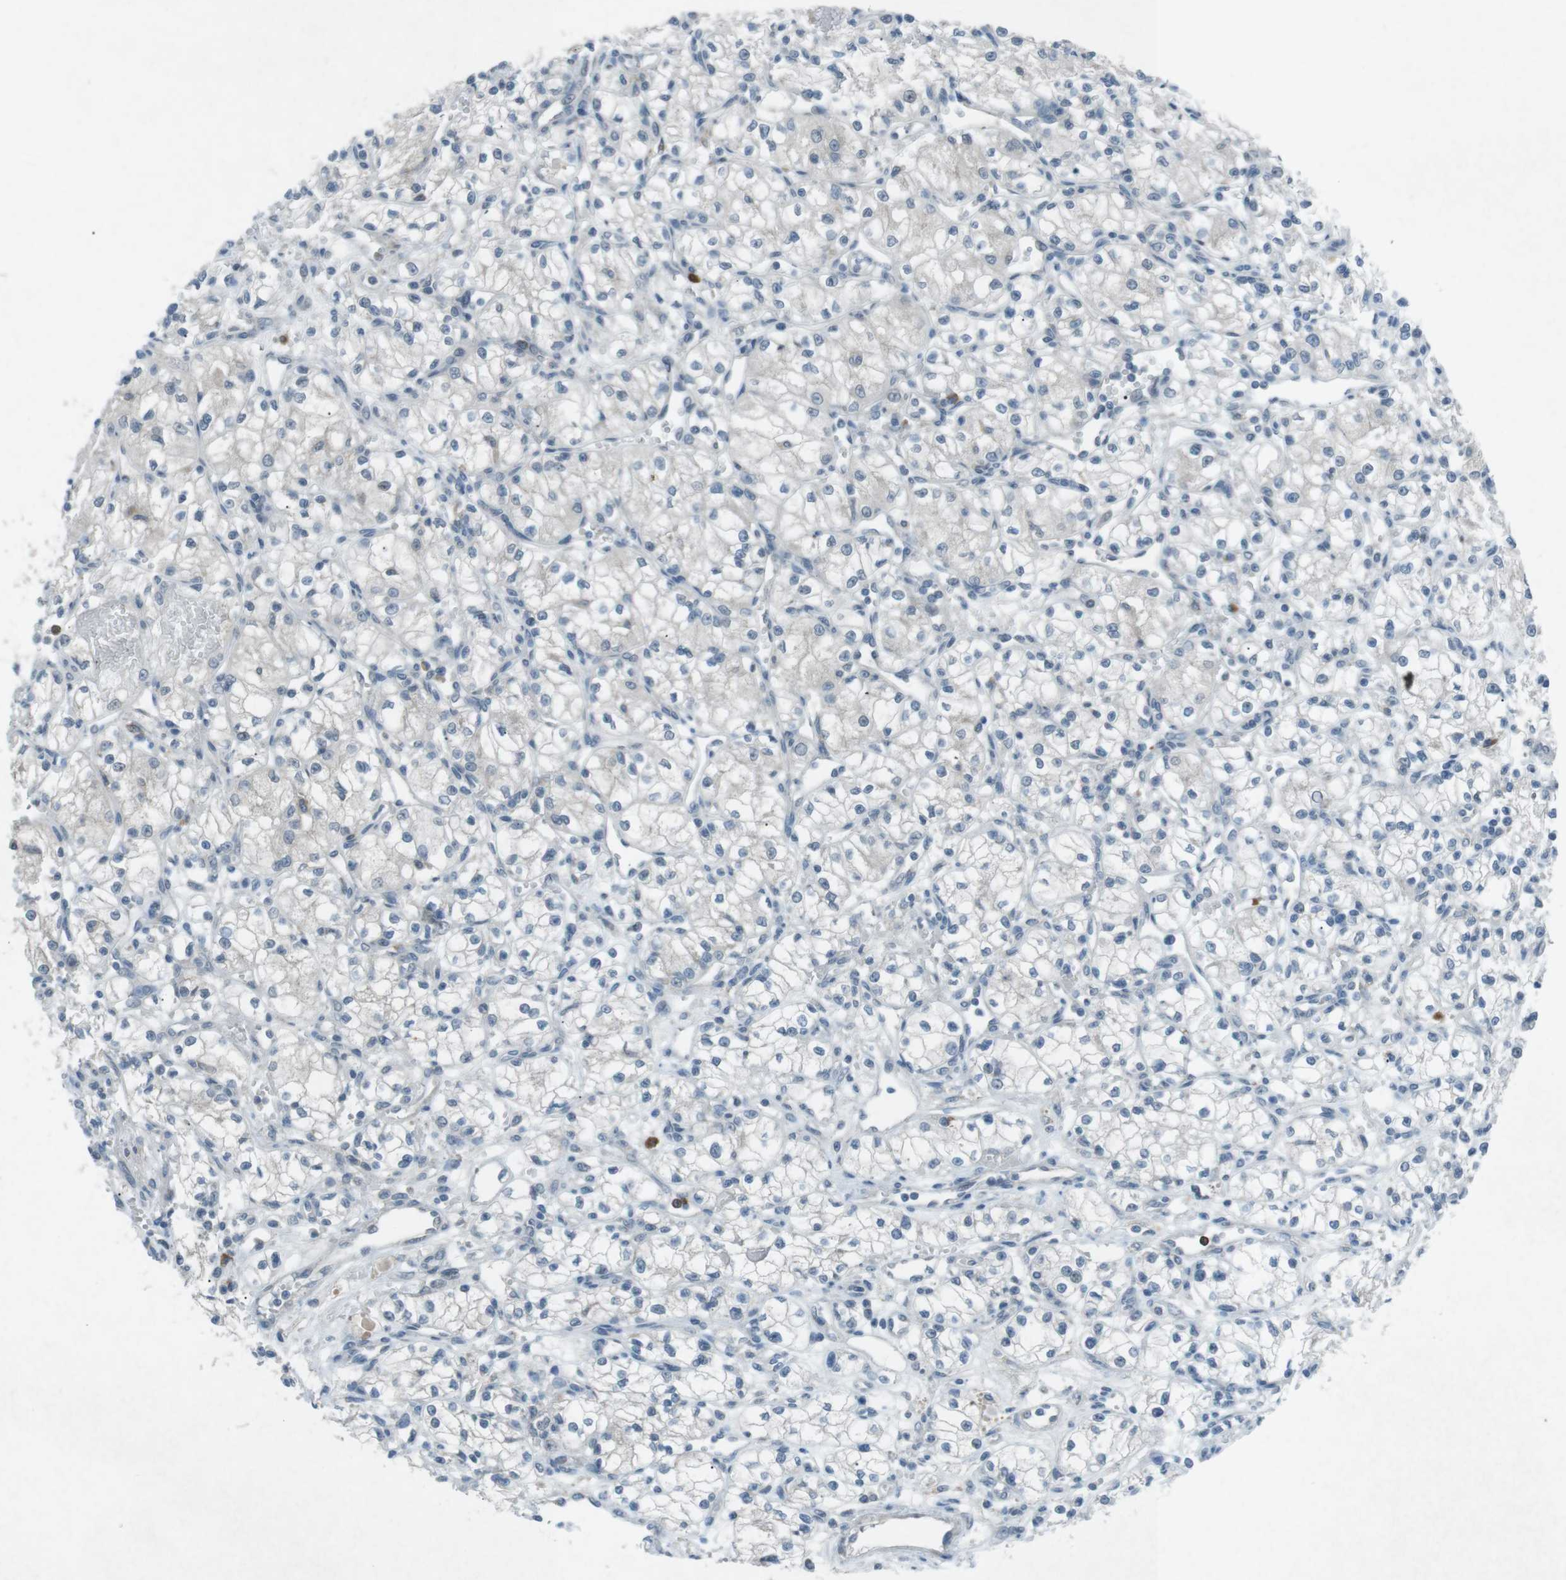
{"staining": {"intensity": "negative", "quantity": "none", "location": "none"}, "tissue": "renal cancer", "cell_type": "Tumor cells", "image_type": "cancer", "snomed": [{"axis": "morphology", "description": "Normal tissue, NOS"}, {"axis": "morphology", "description": "Adenocarcinoma, NOS"}, {"axis": "topography", "description": "Kidney"}], "caption": "Immunohistochemistry (IHC) micrograph of neoplastic tissue: human renal adenocarcinoma stained with DAB (3,3'-diaminobenzidine) shows no significant protein expression in tumor cells. (Stains: DAB (3,3'-diaminobenzidine) IHC with hematoxylin counter stain, Microscopy: brightfield microscopy at high magnification).", "gene": "FCRLA", "patient": {"sex": "male", "age": 59}}